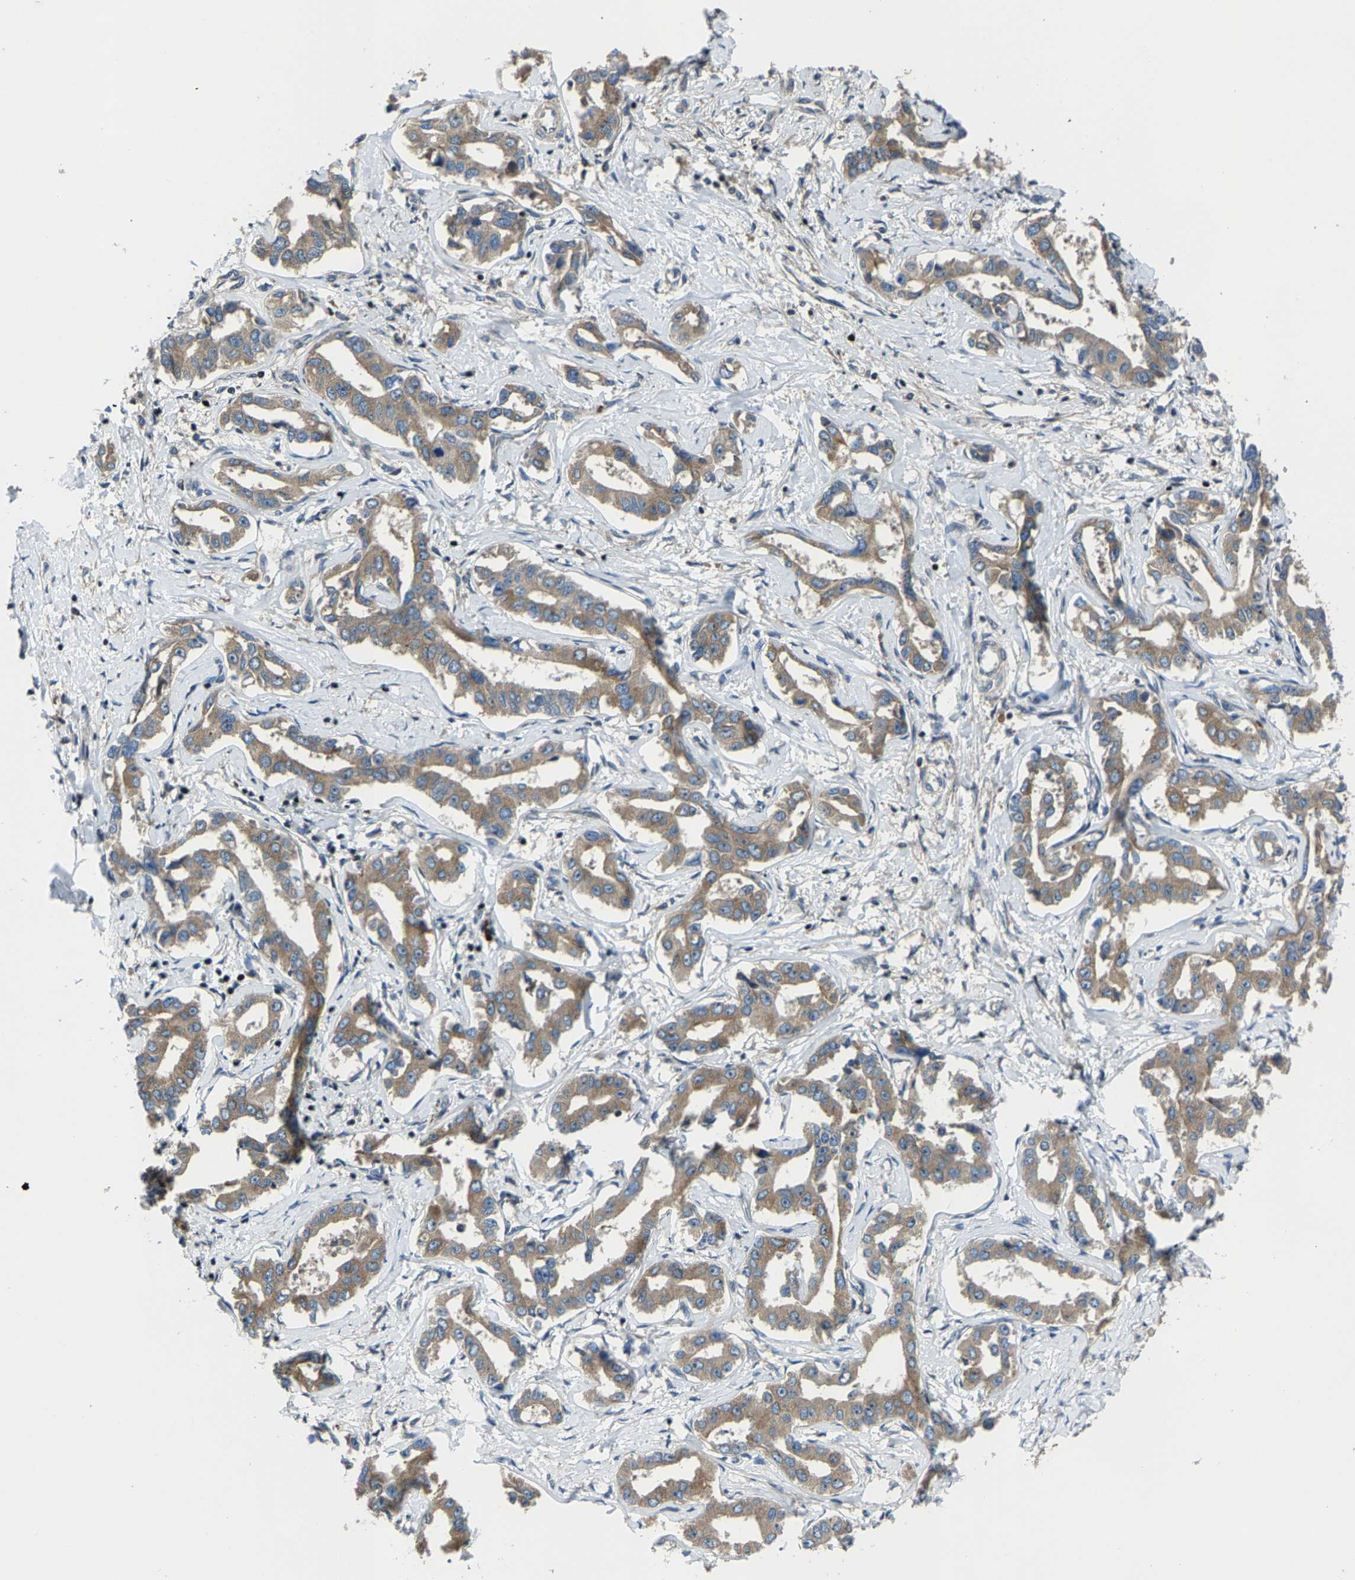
{"staining": {"intensity": "moderate", "quantity": ">75%", "location": "cytoplasmic/membranous"}, "tissue": "liver cancer", "cell_type": "Tumor cells", "image_type": "cancer", "snomed": [{"axis": "morphology", "description": "Cholangiocarcinoma"}, {"axis": "topography", "description": "Liver"}], "caption": "Immunohistochemistry (IHC) of cholangiocarcinoma (liver) demonstrates medium levels of moderate cytoplasmic/membranous expression in approximately >75% of tumor cells.", "gene": "AGBL3", "patient": {"sex": "male", "age": 59}}